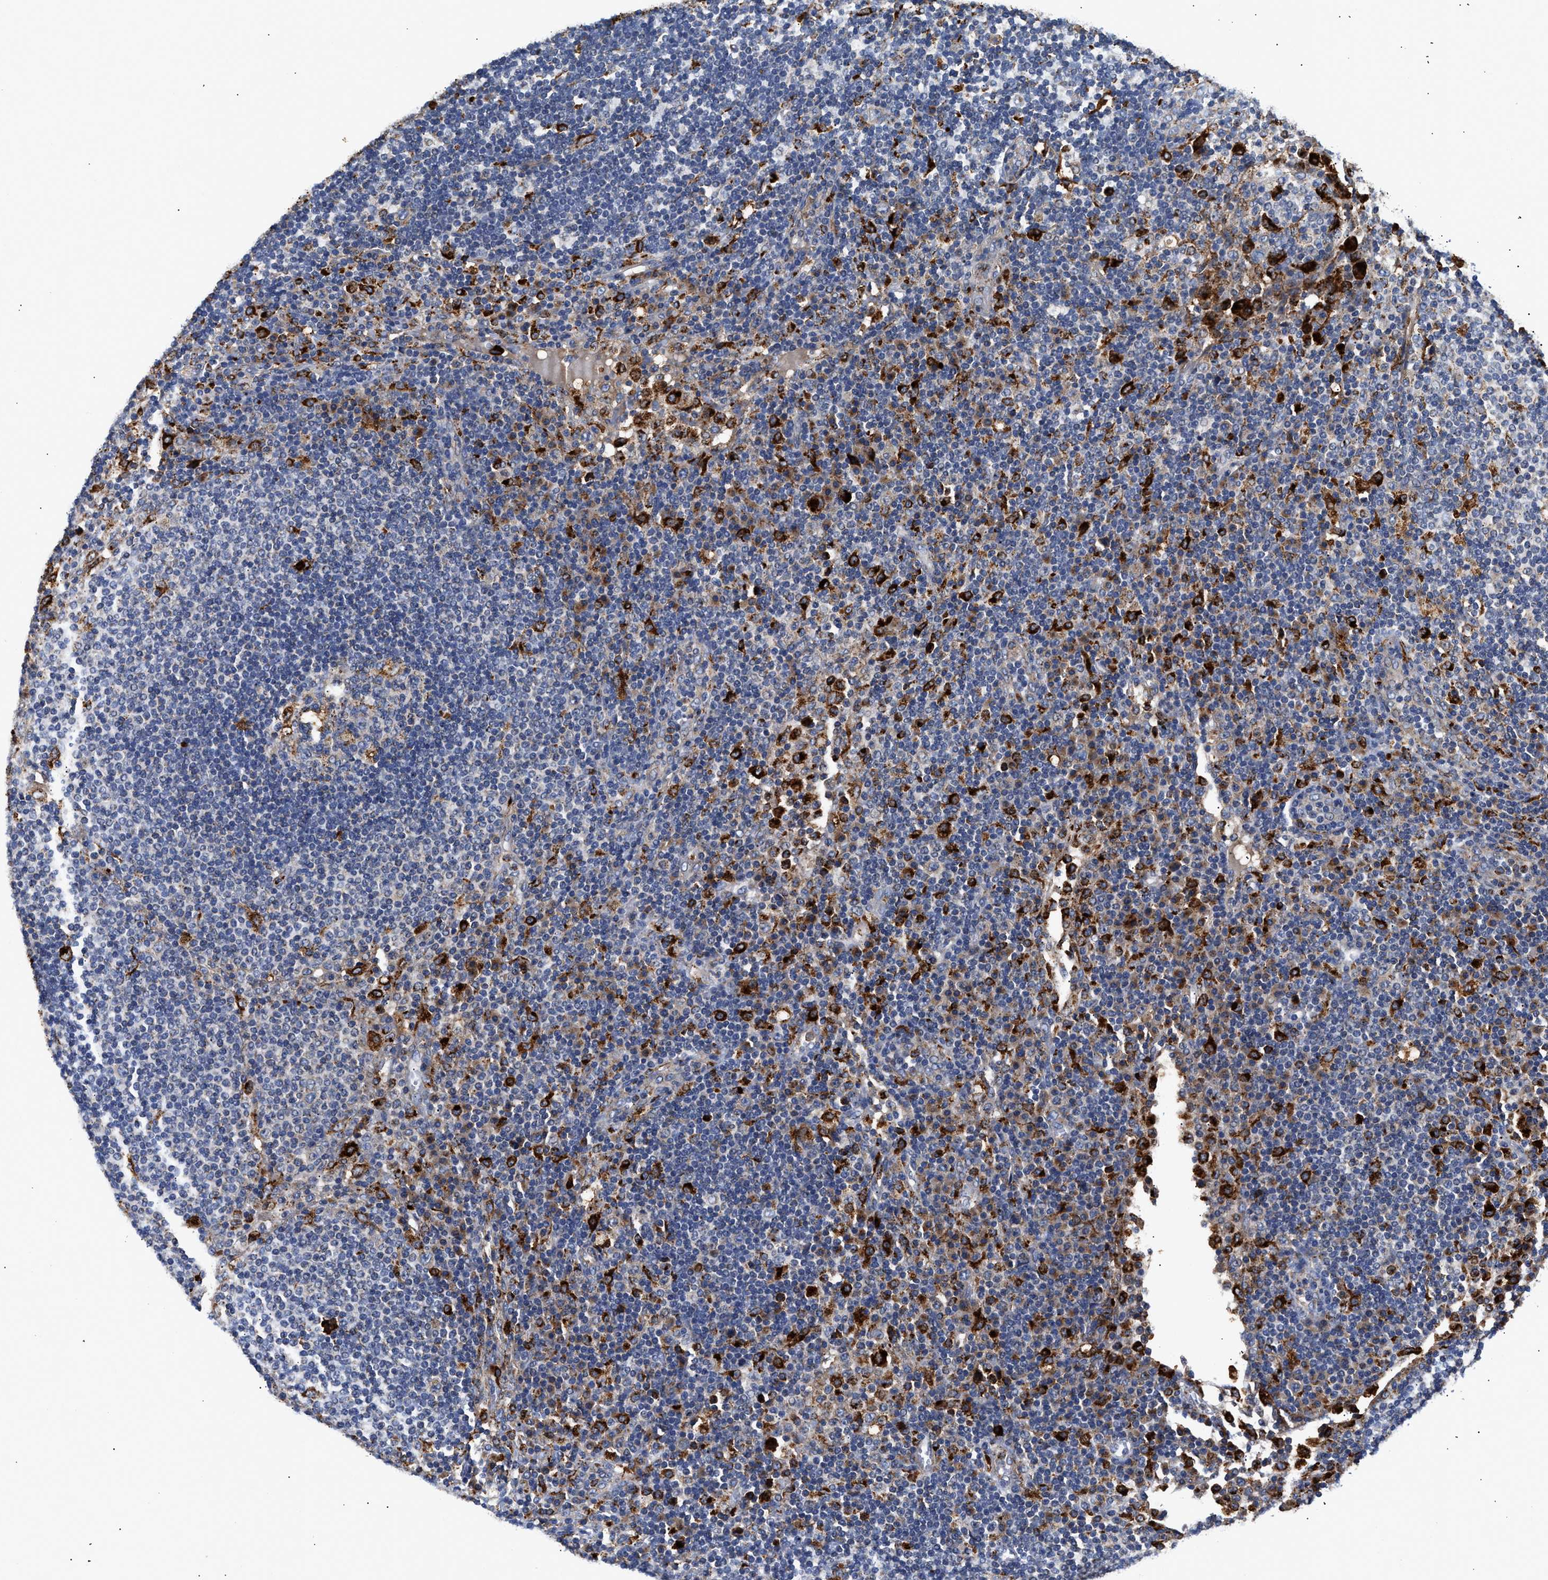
{"staining": {"intensity": "moderate", "quantity": "<25%", "location": "cytoplasmic/membranous"}, "tissue": "lymph node", "cell_type": "Germinal center cells", "image_type": "normal", "snomed": [{"axis": "morphology", "description": "Normal tissue, NOS"}, {"axis": "topography", "description": "Lymph node"}], "caption": "Lymph node was stained to show a protein in brown. There is low levels of moderate cytoplasmic/membranous staining in about <25% of germinal center cells. Nuclei are stained in blue.", "gene": "CCDC146", "patient": {"sex": "female", "age": 53}}